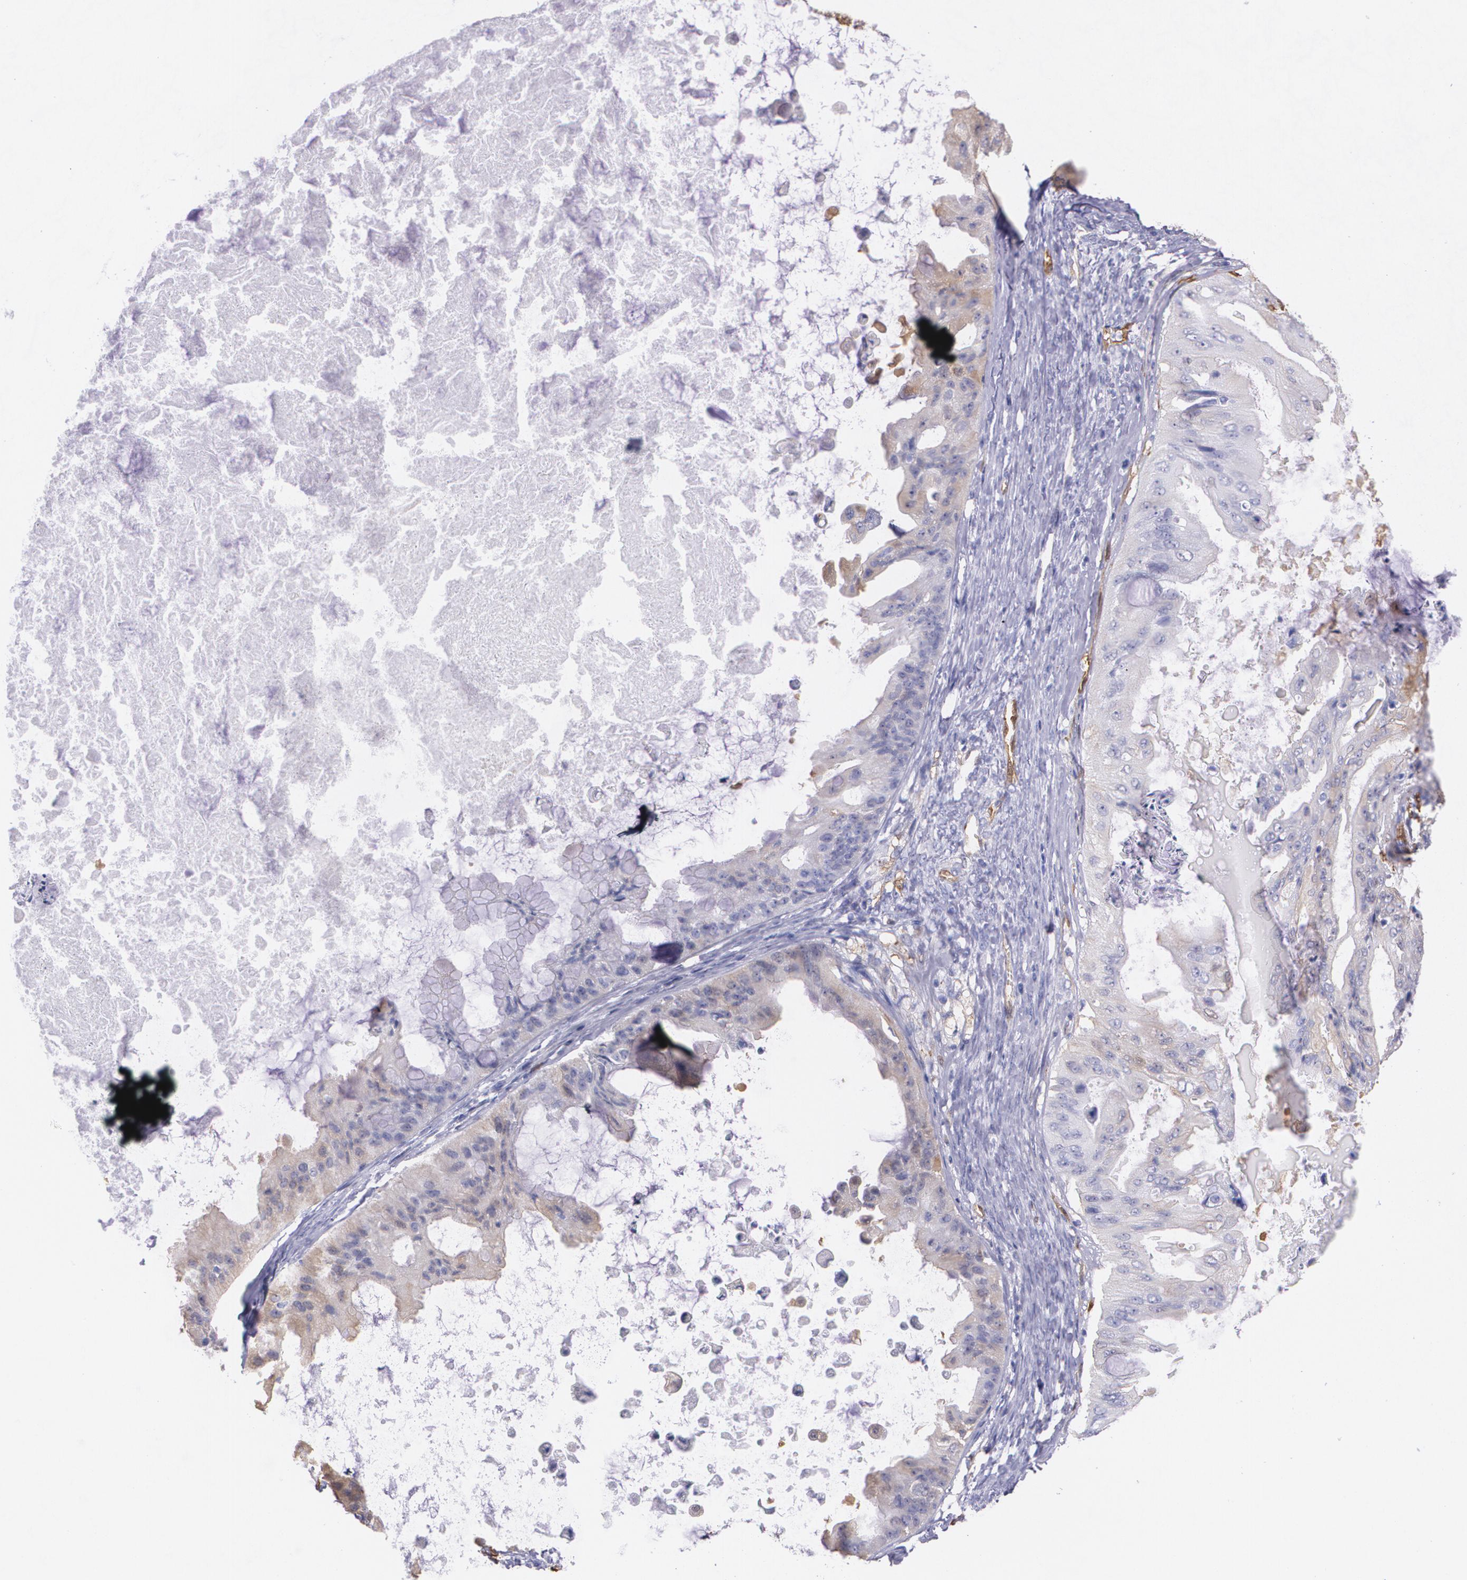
{"staining": {"intensity": "negative", "quantity": "none", "location": "none"}, "tissue": "ovarian cancer", "cell_type": "Tumor cells", "image_type": "cancer", "snomed": [{"axis": "morphology", "description": "Cystadenocarcinoma, mucinous, NOS"}, {"axis": "topography", "description": "Ovary"}], "caption": "High power microscopy image of an IHC image of ovarian cancer (mucinous cystadenocarcinoma), revealing no significant expression in tumor cells.", "gene": "MMP2", "patient": {"sex": "female", "age": 37}}